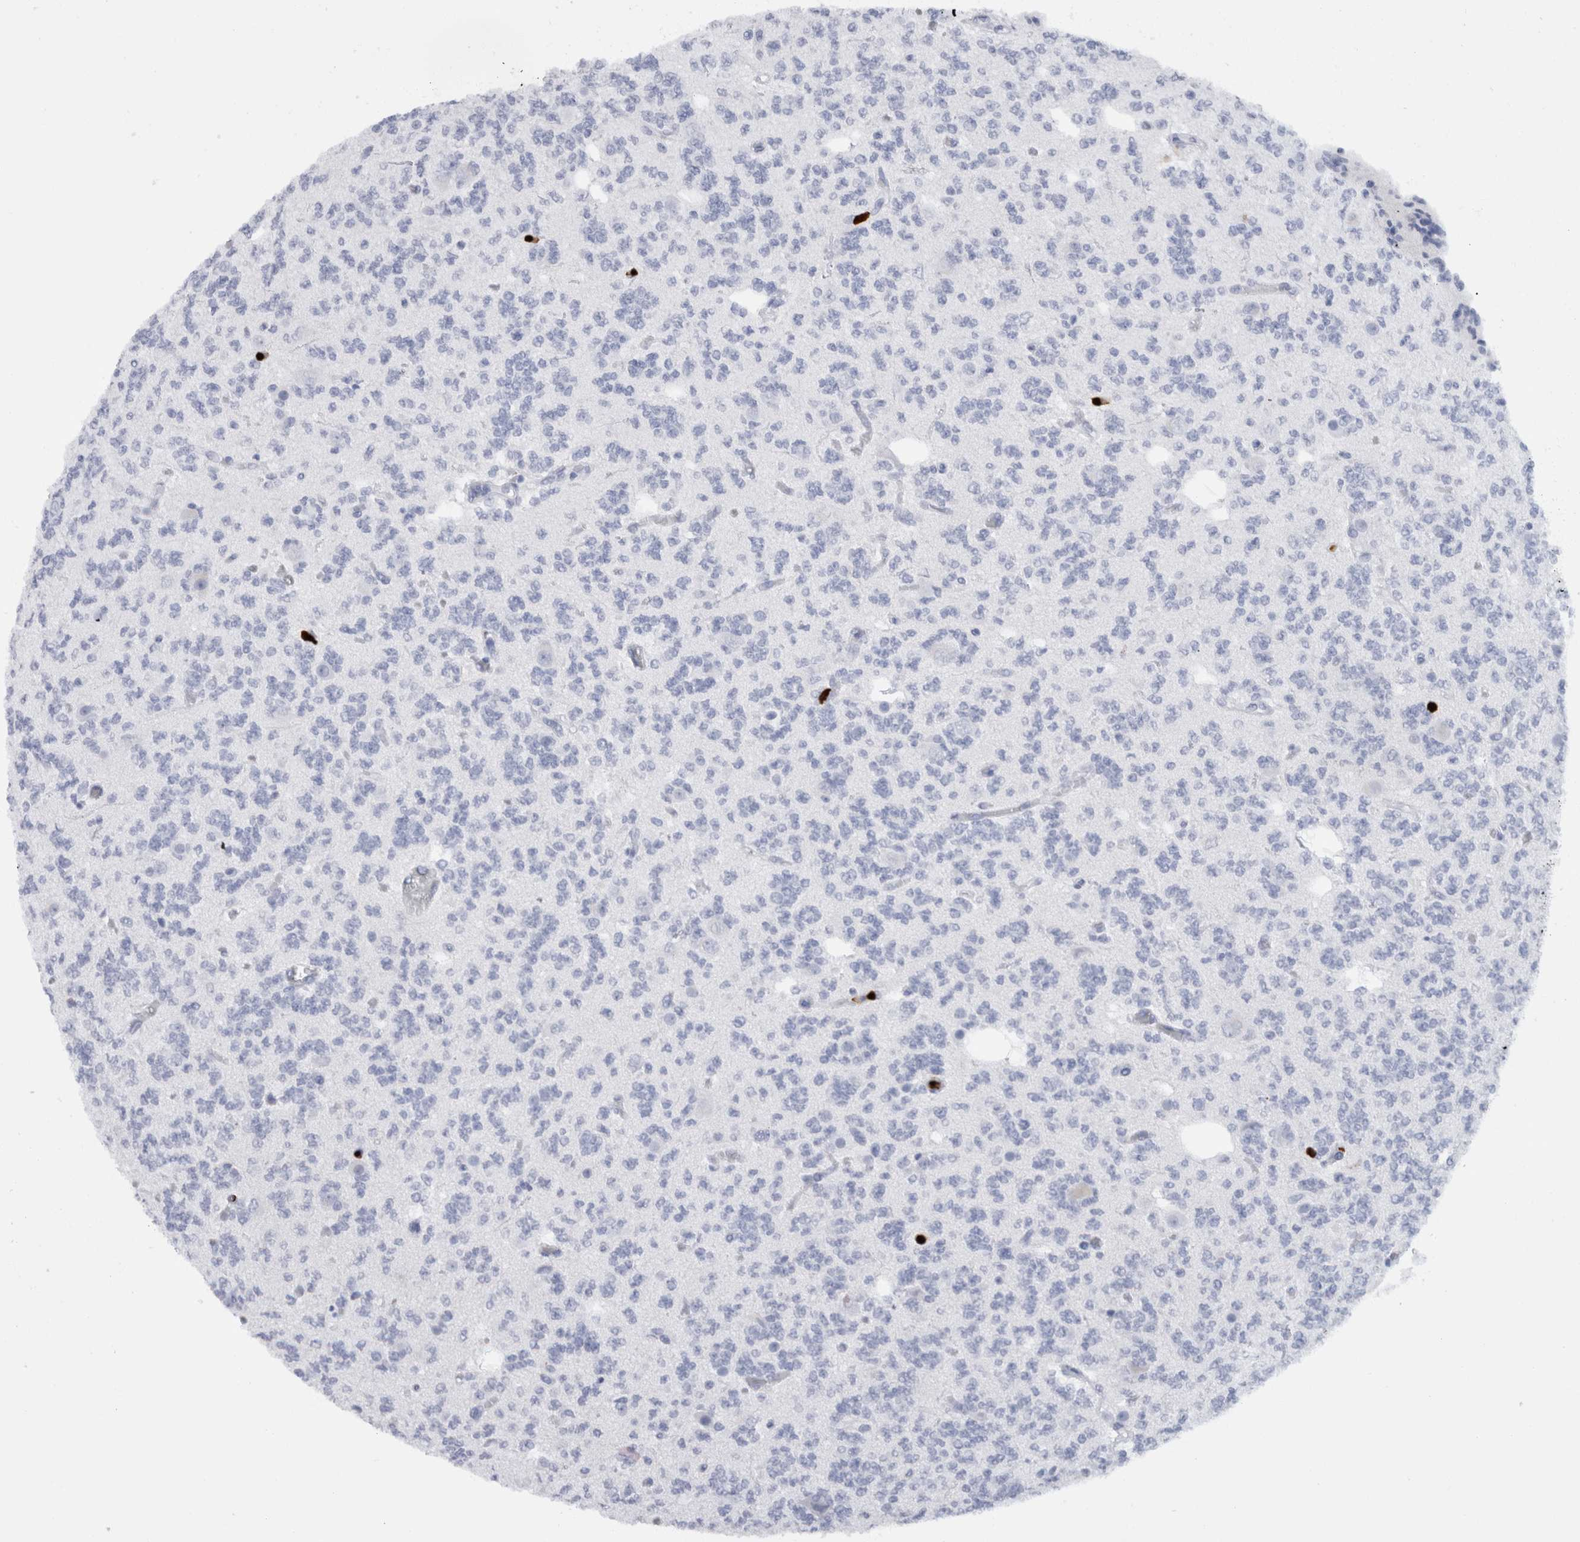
{"staining": {"intensity": "negative", "quantity": "none", "location": "none"}, "tissue": "glioma", "cell_type": "Tumor cells", "image_type": "cancer", "snomed": [{"axis": "morphology", "description": "Glioma, malignant, Low grade"}, {"axis": "topography", "description": "Brain"}], "caption": "Micrograph shows no protein expression in tumor cells of glioma tissue.", "gene": "S100A8", "patient": {"sex": "male", "age": 38}}